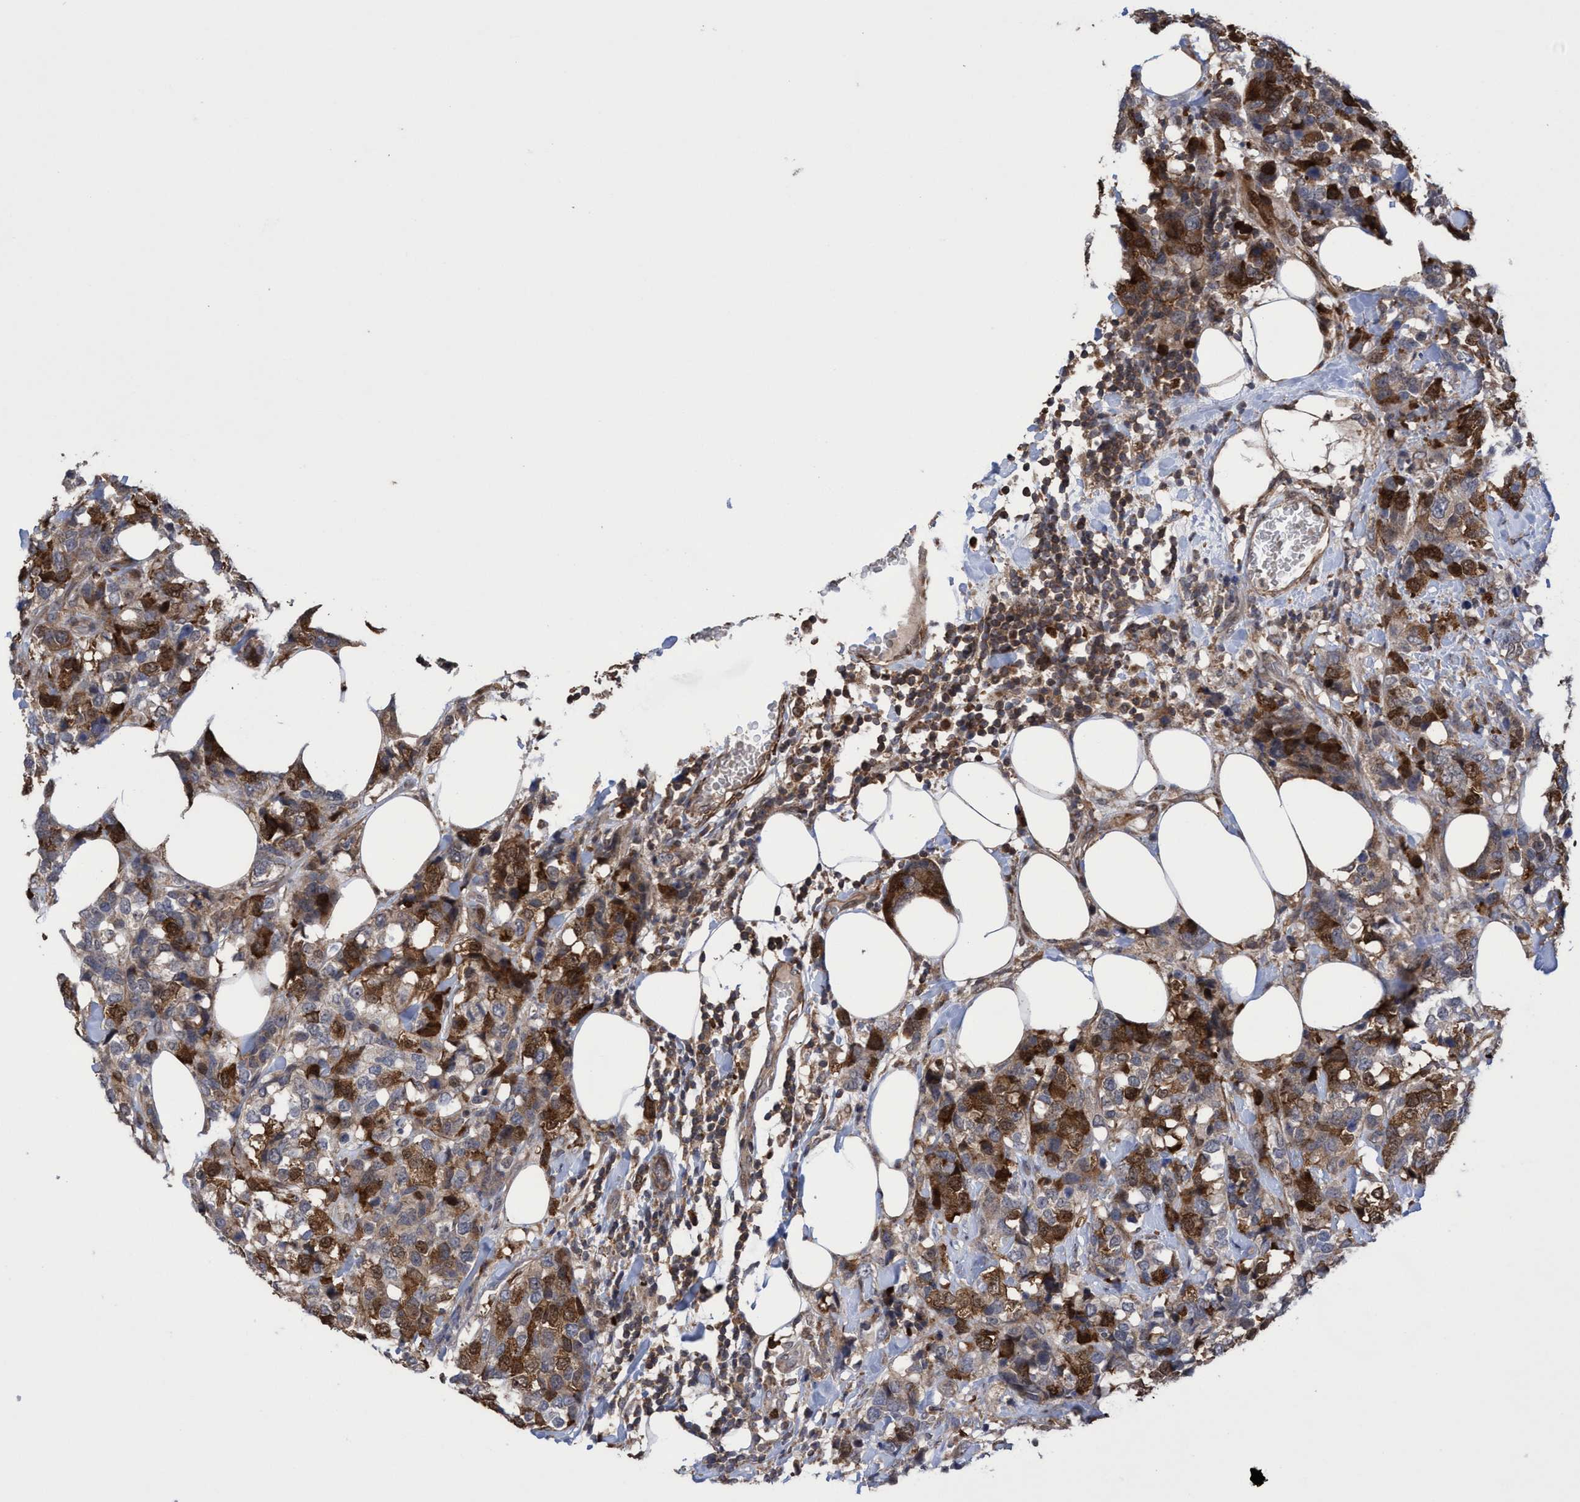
{"staining": {"intensity": "strong", "quantity": "25%-75%", "location": "cytoplasmic/membranous,nuclear"}, "tissue": "breast cancer", "cell_type": "Tumor cells", "image_type": "cancer", "snomed": [{"axis": "morphology", "description": "Lobular carcinoma"}, {"axis": "topography", "description": "Breast"}], "caption": "A brown stain shows strong cytoplasmic/membranous and nuclear staining of a protein in human lobular carcinoma (breast) tumor cells.", "gene": "SLBP", "patient": {"sex": "female", "age": 59}}